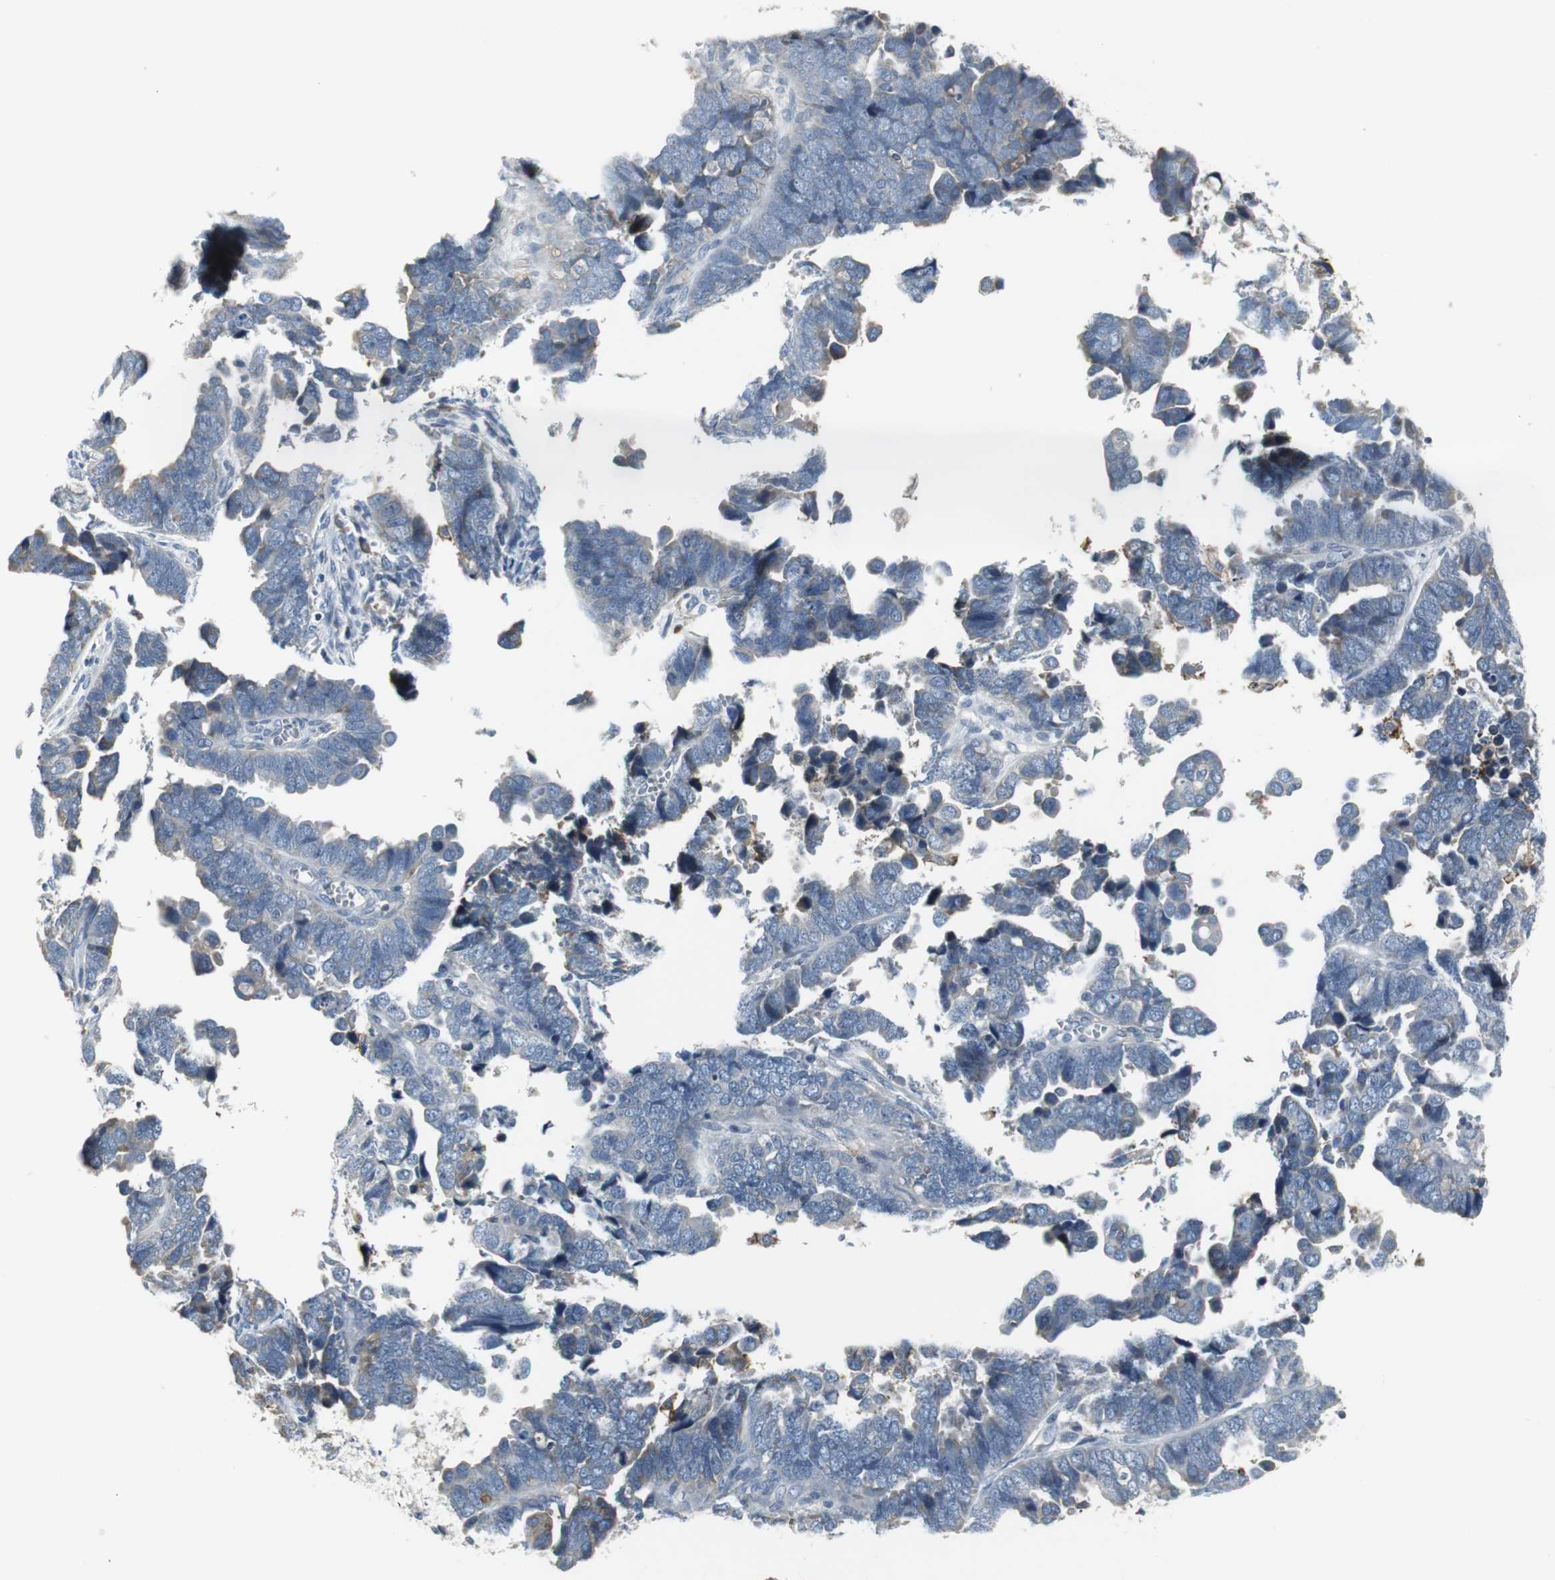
{"staining": {"intensity": "weak", "quantity": "25%-75%", "location": "cytoplasmic/membranous"}, "tissue": "endometrial cancer", "cell_type": "Tumor cells", "image_type": "cancer", "snomed": [{"axis": "morphology", "description": "Adenocarcinoma, NOS"}, {"axis": "topography", "description": "Endometrium"}], "caption": "Protein analysis of endometrial cancer tissue exhibits weak cytoplasmic/membranous staining in about 25%-75% of tumor cells. The staining was performed using DAB to visualize the protein expression in brown, while the nuclei were stained in blue with hematoxylin (Magnification: 20x).", "gene": "SLC2A5", "patient": {"sex": "female", "age": 75}}